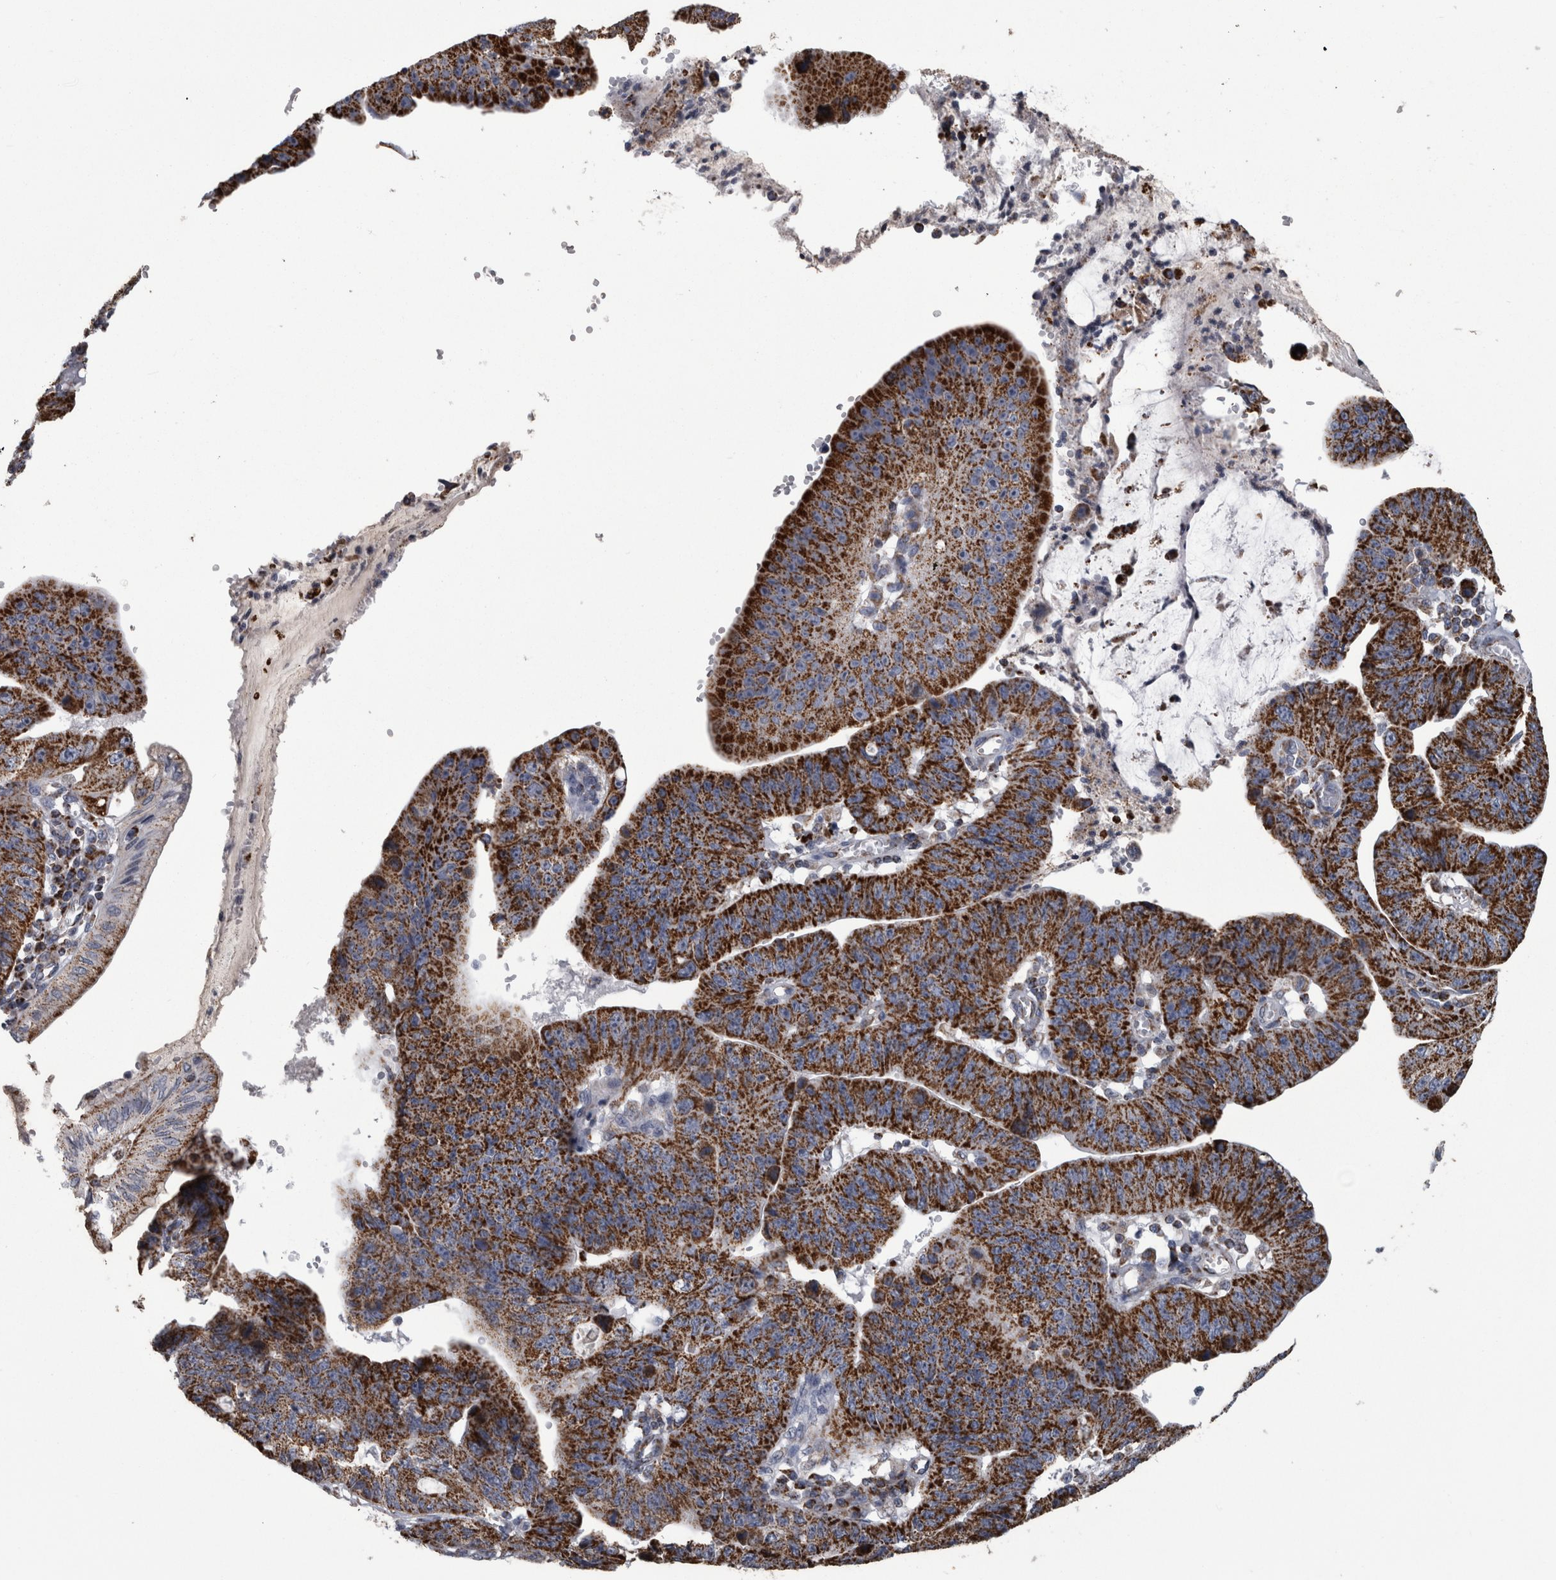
{"staining": {"intensity": "strong", "quantity": ">75%", "location": "cytoplasmic/membranous"}, "tissue": "stomach cancer", "cell_type": "Tumor cells", "image_type": "cancer", "snomed": [{"axis": "morphology", "description": "Adenocarcinoma, NOS"}, {"axis": "topography", "description": "Stomach"}], "caption": "An image showing strong cytoplasmic/membranous staining in about >75% of tumor cells in adenocarcinoma (stomach), as visualized by brown immunohistochemical staining.", "gene": "MDH2", "patient": {"sex": "male", "age": 59}}